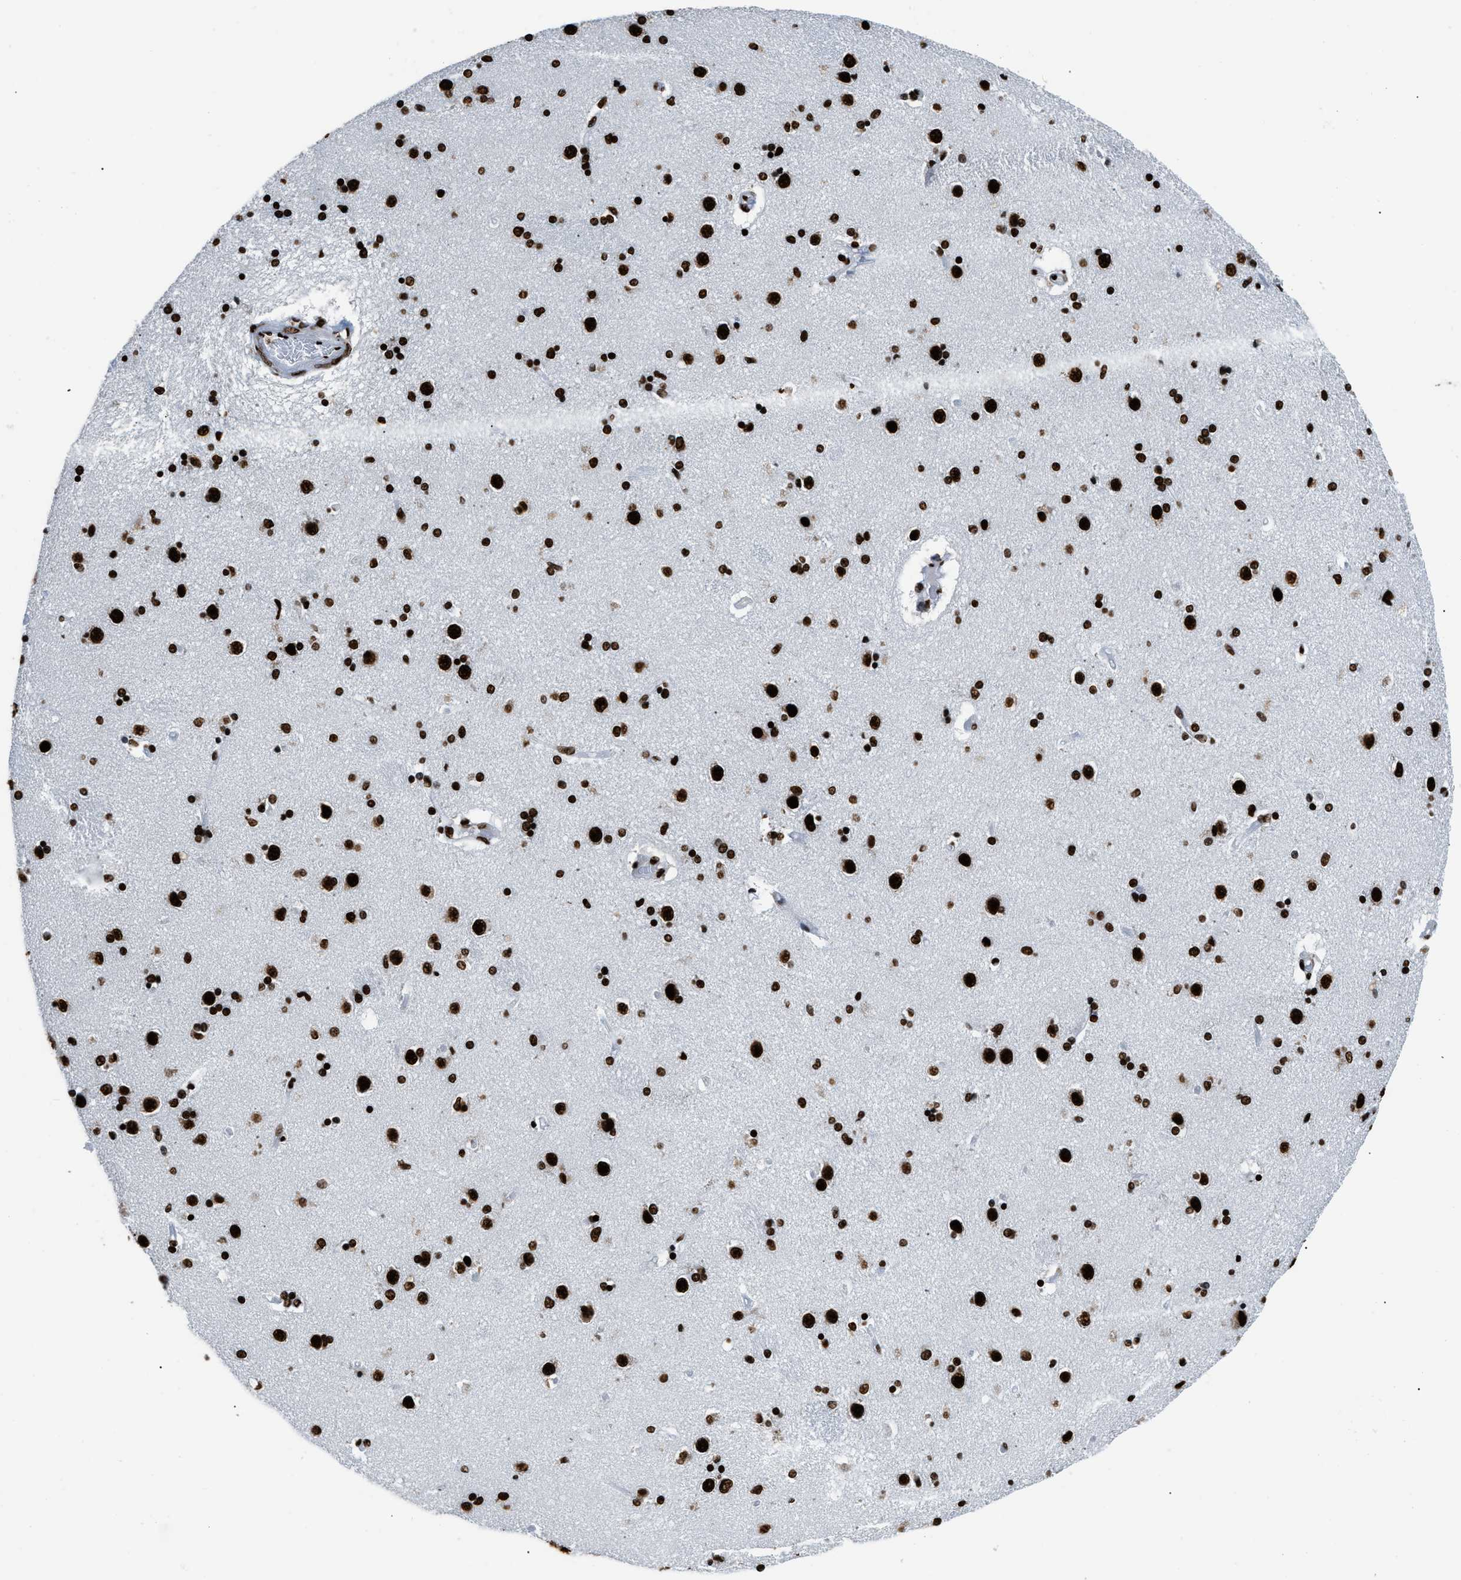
{"staining": {"intensity": "strong", "quantity": ">75%", "location": "nuclear"}, "tissue": "caudate", "cell_type": "Glial cells", "image_type": "normal", "snomed": [{"axis": "morphology", "description": "Normal tissue, NOS"}, {"axis": "topography", "description": "Lateral ventricle wall"}], "caption": "DAB immunohistochemical staining of unremarkable human caudate displays strong nuclear protein positivity in about >75% of glial cells.", "gene": "HNRNPM", "patient": {"sex": "female", "age": 54}}